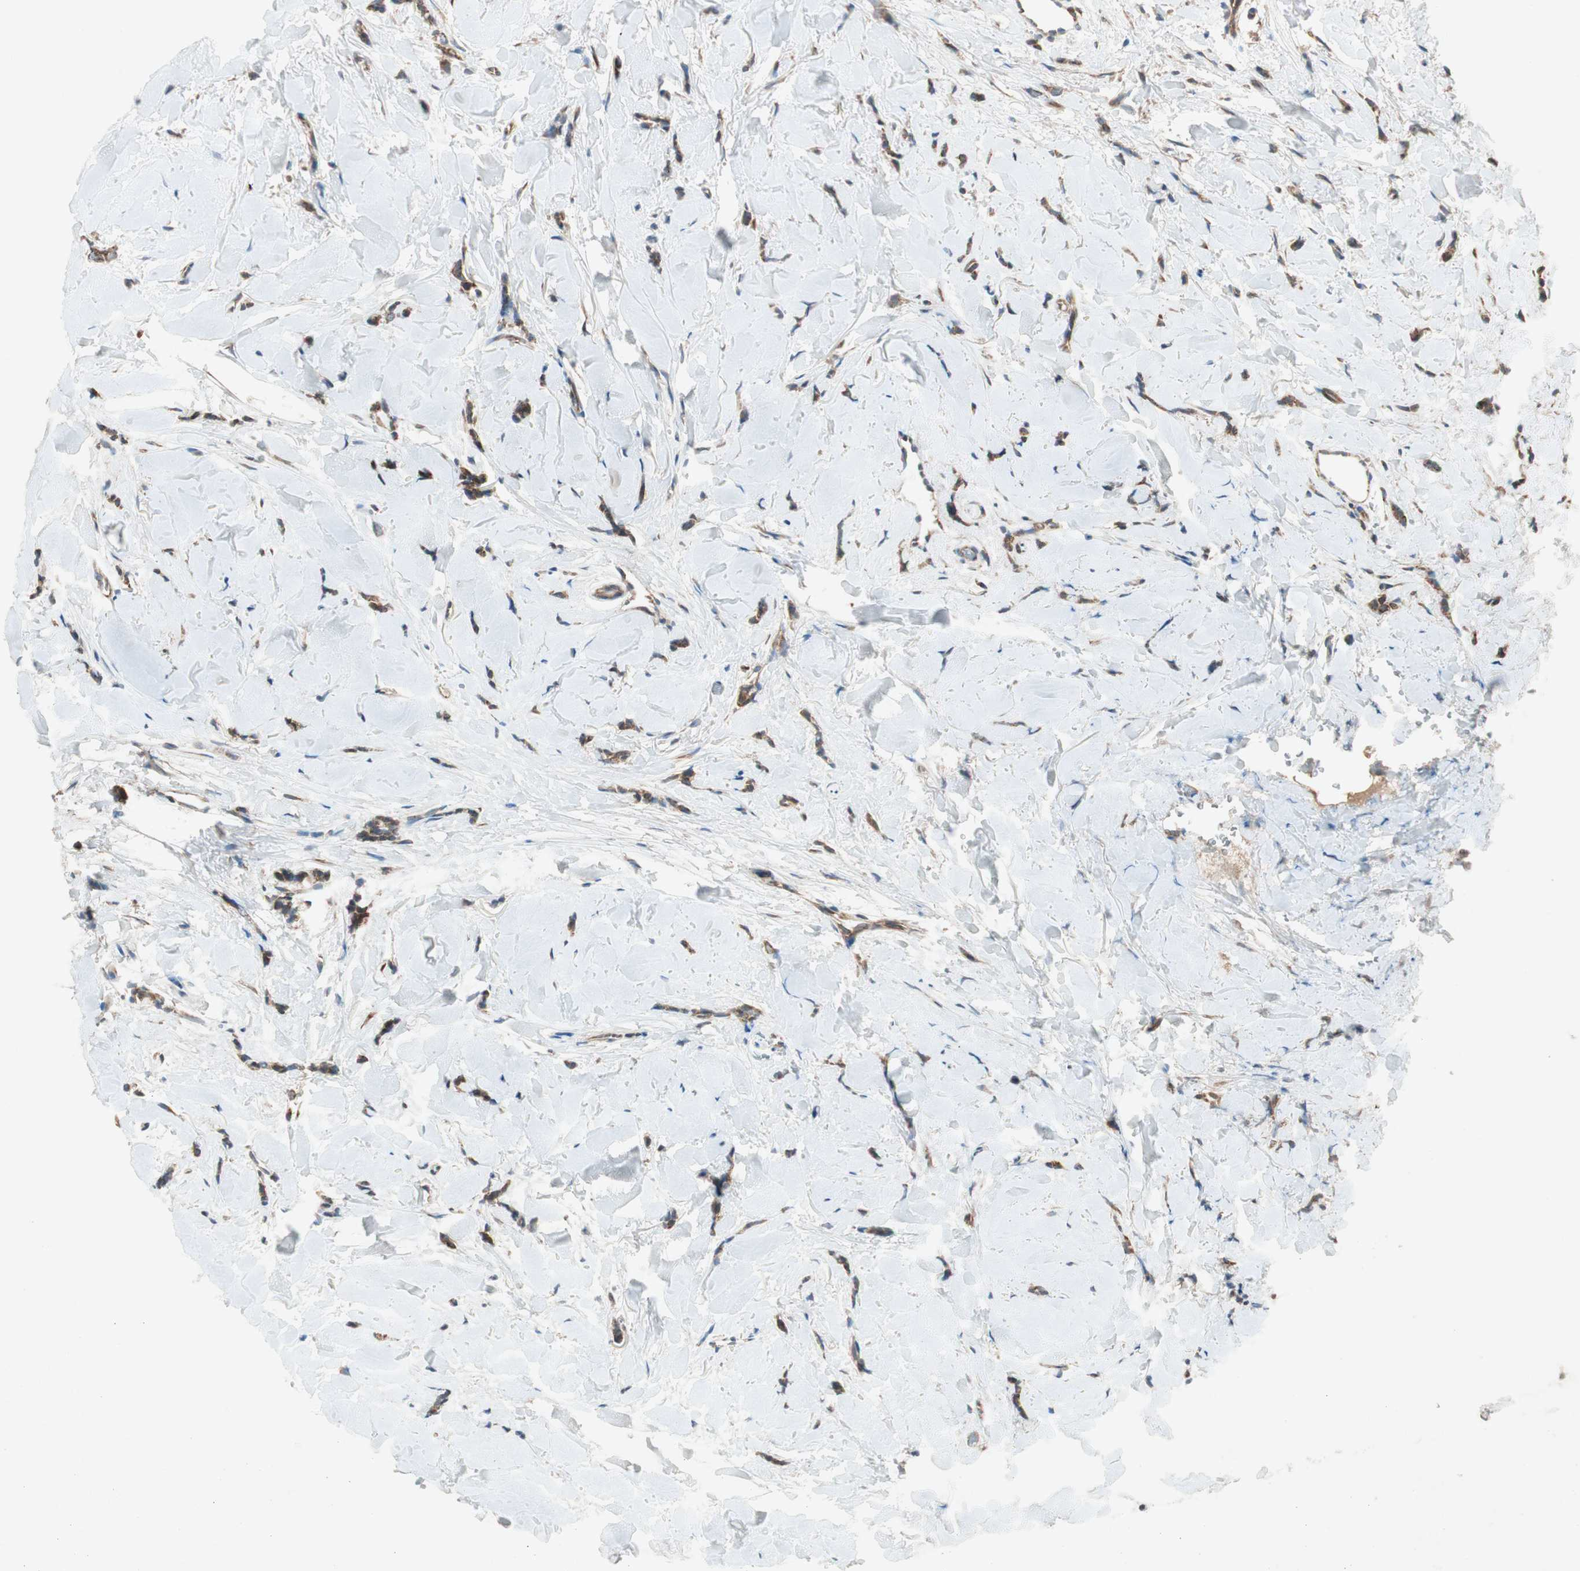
{"staining": {"intensity": "moderate", "quantity": ">75%", "location": "cytoplasmic/membranous"}, "tissue": "breast cancer", "cell_type": "Tumor cells", "image_type": "cancer", "snomed": [{"axis": "morphology", "description": "Lobular carcinoma"}, {"axis": "topography", "description": "Skin"}, {"axis": "topography", "description": "Breast"}], "caption": "Breast lobular carcinoma stained with a brown dye shows moderate cytoplasmic/membranous positive expression in about >75% of tumor cells.", "gene": "CHADL", "patient": {"sex": "female", "age": 46}}